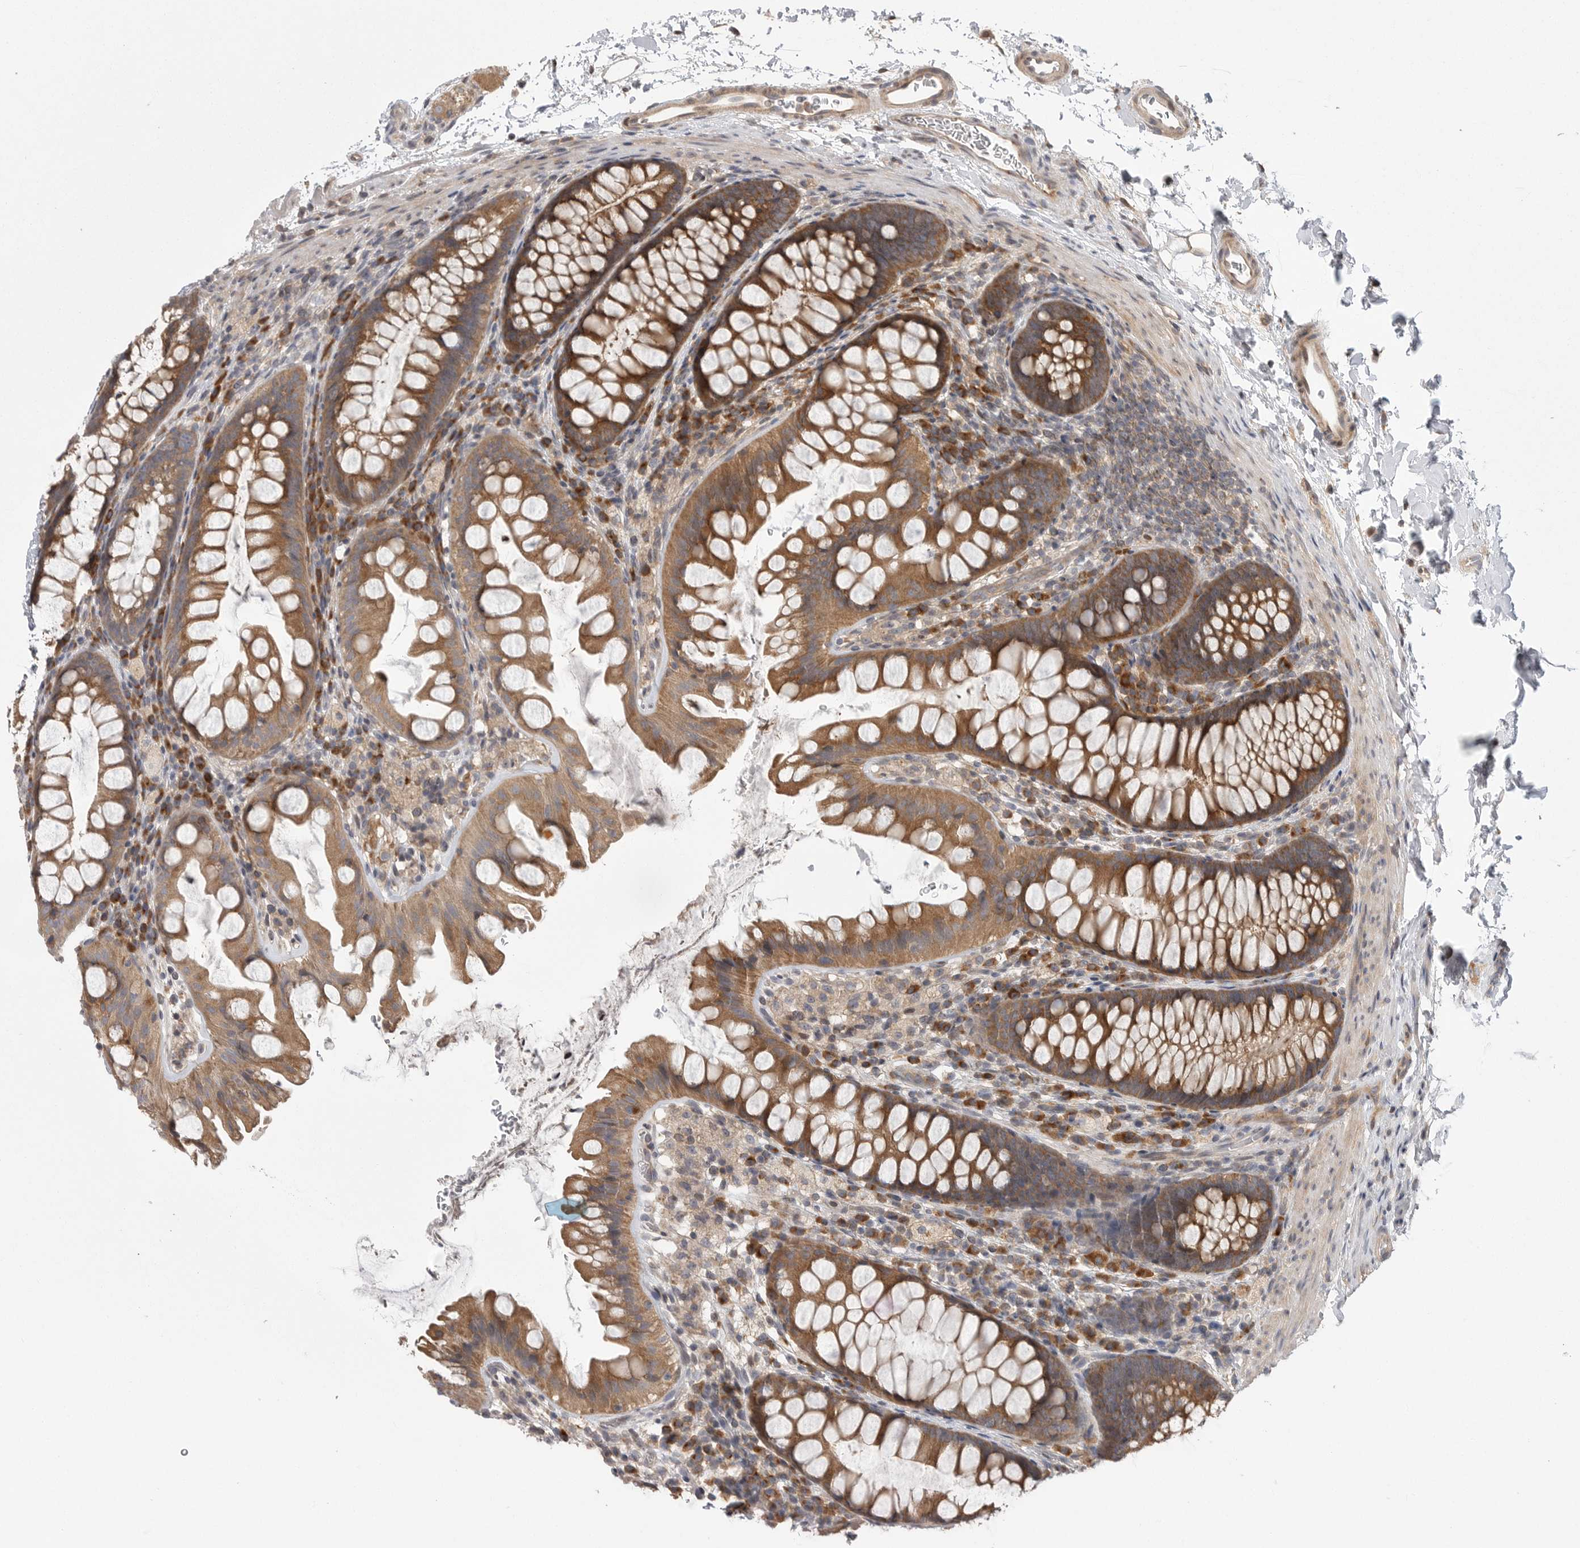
{"staining": {"intensity": "moderate", "quantity": ">75%", "location": "cytoplasmic/membranous"}, "tissue": "colon", "cell_type": "Endothelial cells", "image_type": "normal", "snomed": [{"axis": "morphology", "description": "Normal tissue, NOS"}, {"axis": "topography", "description": "Colon"}], "caption": "The histopathology image shows immunohistochemical staining of benign colon. There is moderate cytoplasmic/membranous staining is appreciated in about >75% of endothelial cells.", "gene": "OXR1", "patient": {"sex": "female", "age": 62}}